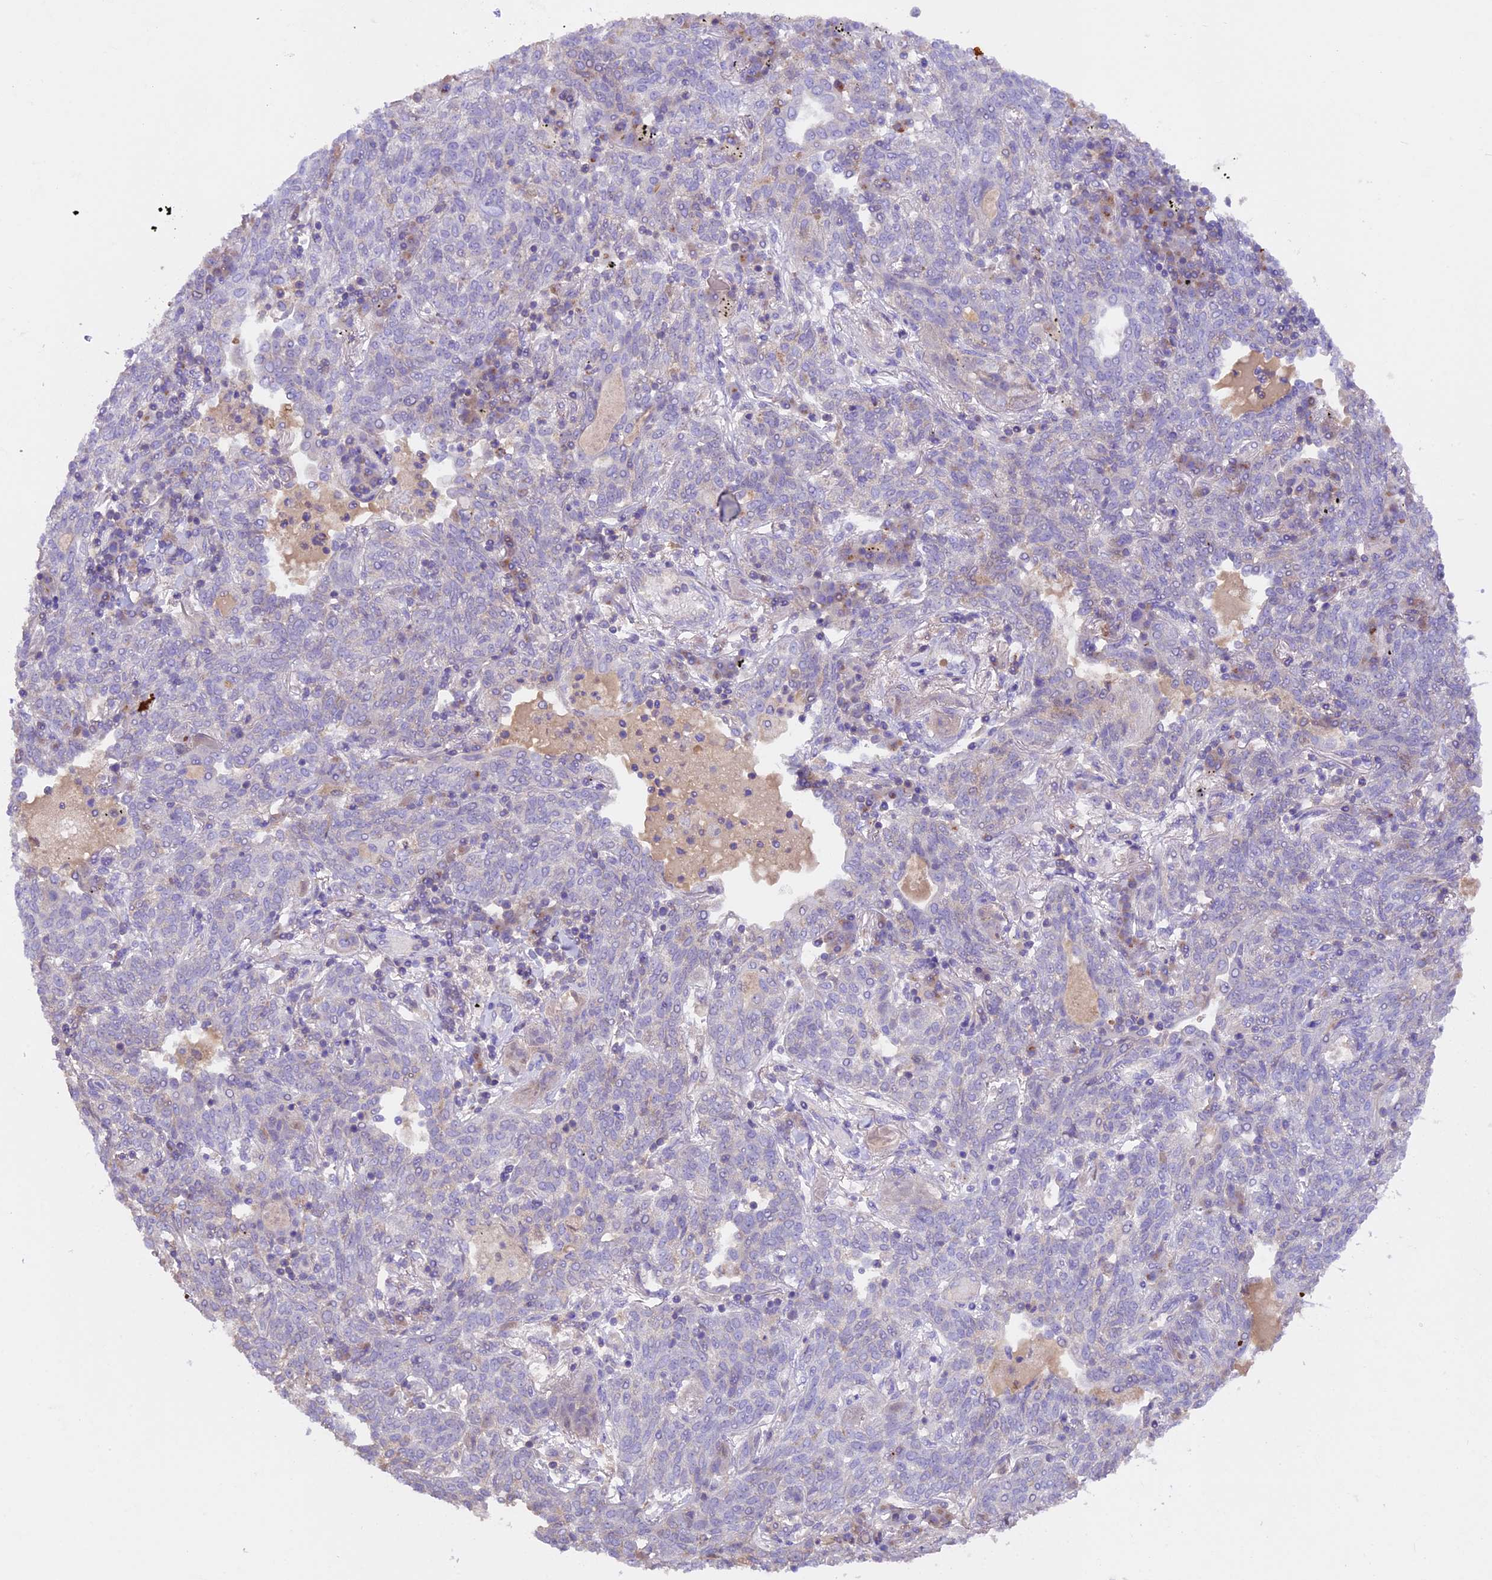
{"staining": {"intensity": "negative", "quantity": "none", "location": "none"}, "tissue": "lung cancer", "cell_type": "Tumor cells", "image_type": "cancer", "snomed": [{"axis": "morphology", "description": "Squamous cell carcinoma, NOS"}, {"axis": "topography", "description": "Lung"}], "caption": "DAB immunohistochemical staining of human lung cancer shows no significant positivity in tumor cells. Nuclei are stained in blue.", "gene": "TBC1D1", "patient": {"sex": "female", "age": 70}}